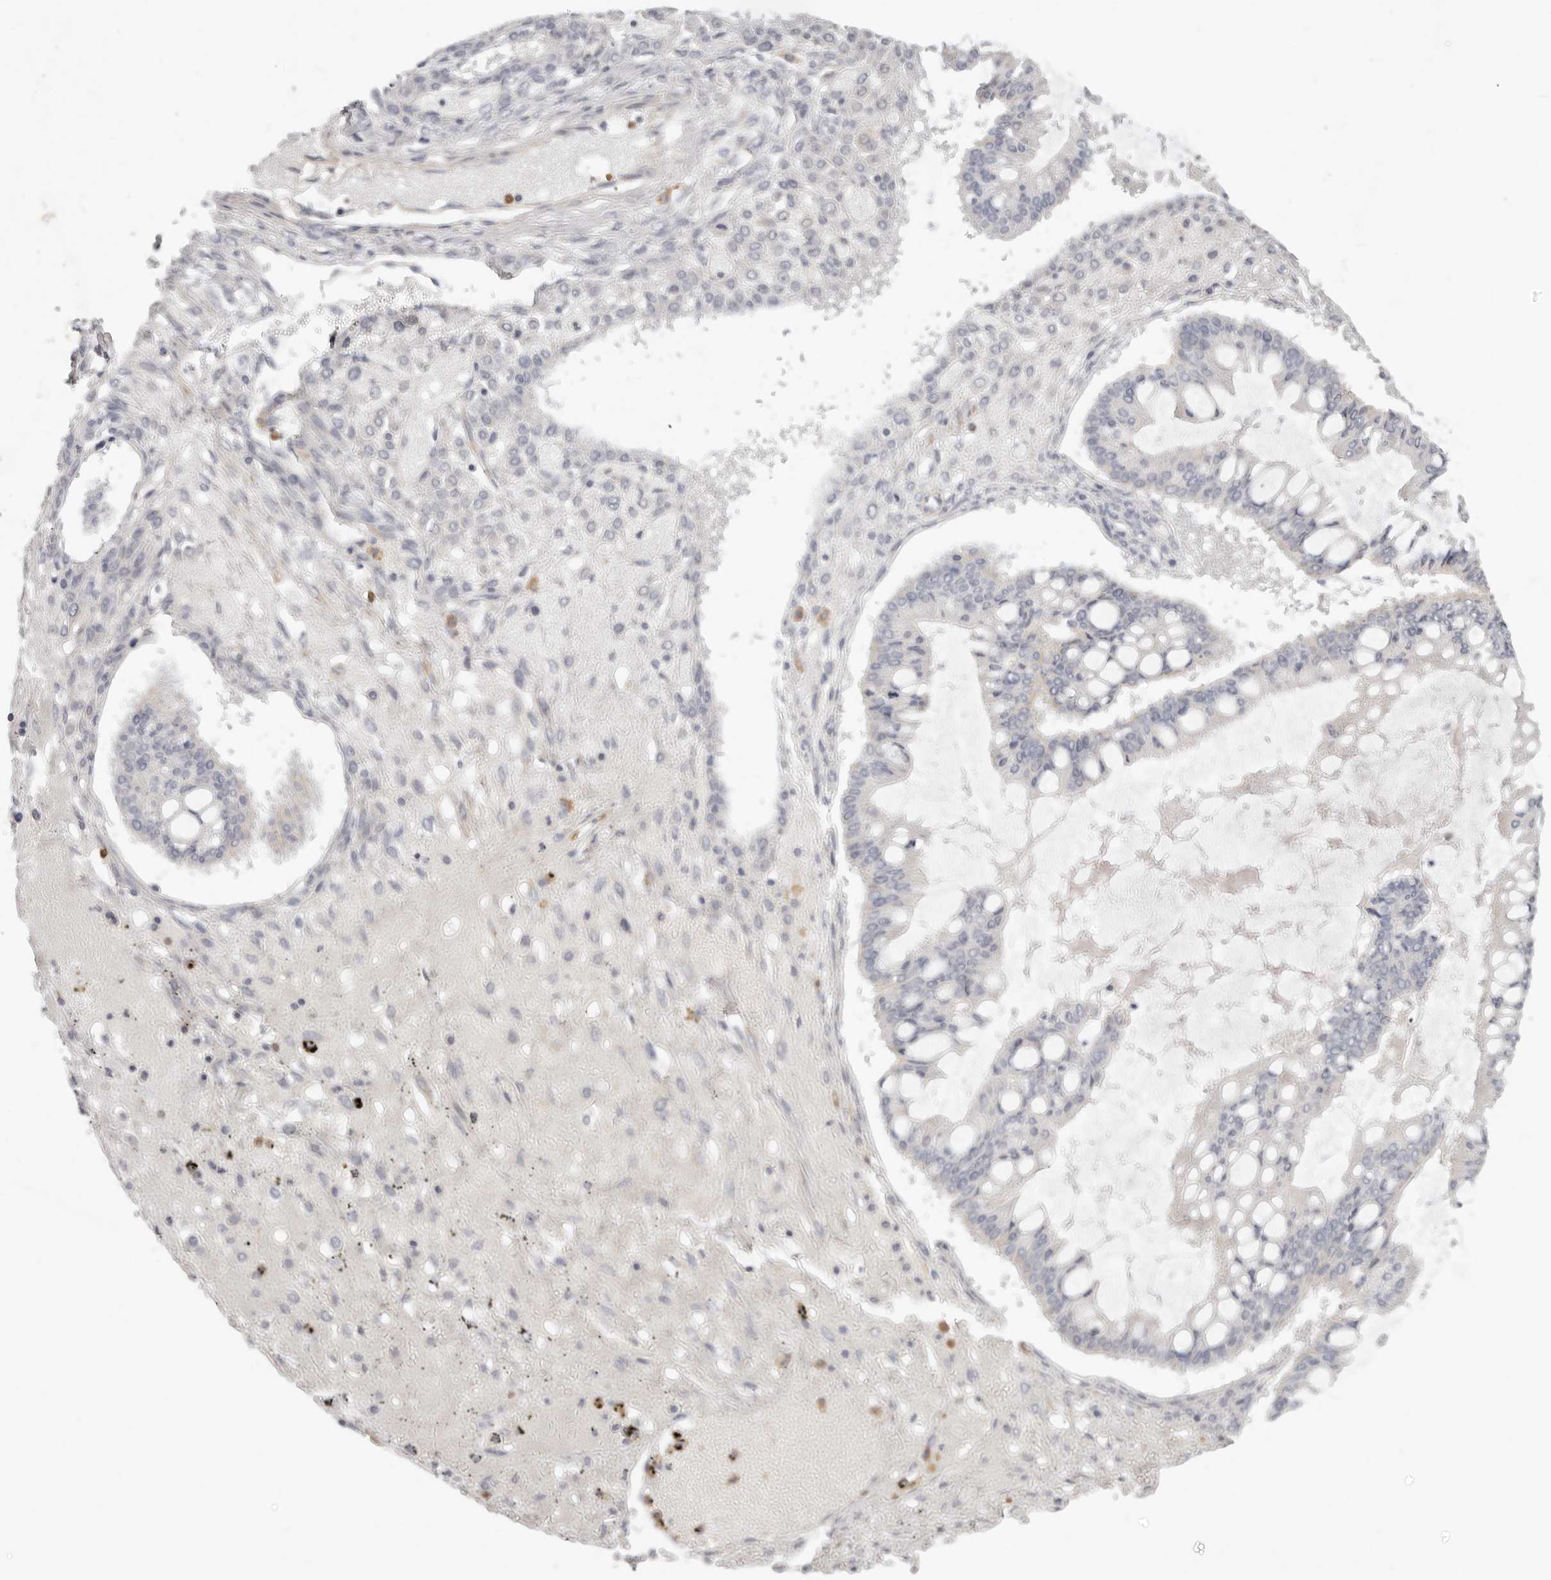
{"staining": {"intensity": "negative", "quantity": "none", "location": "none"}, "tissue": "ovarian cancer", "cell_type": "Tumor cells", "image_type": "cancer", "snomed": [{"axis": "morphology", "description": "Cystadenocarcinoma, mucinous, NOS"}, {"axis": "topography", "description": "Ovary"}], "caption": "Immunohistochemistry (IHC) image of ovarian mucinous cystadenocarcinoma stained for a protein (brown), which shows no expression in tumor cells.", "gene": "TMEM63B", "patient": {"sex": "female", "age": 73}}